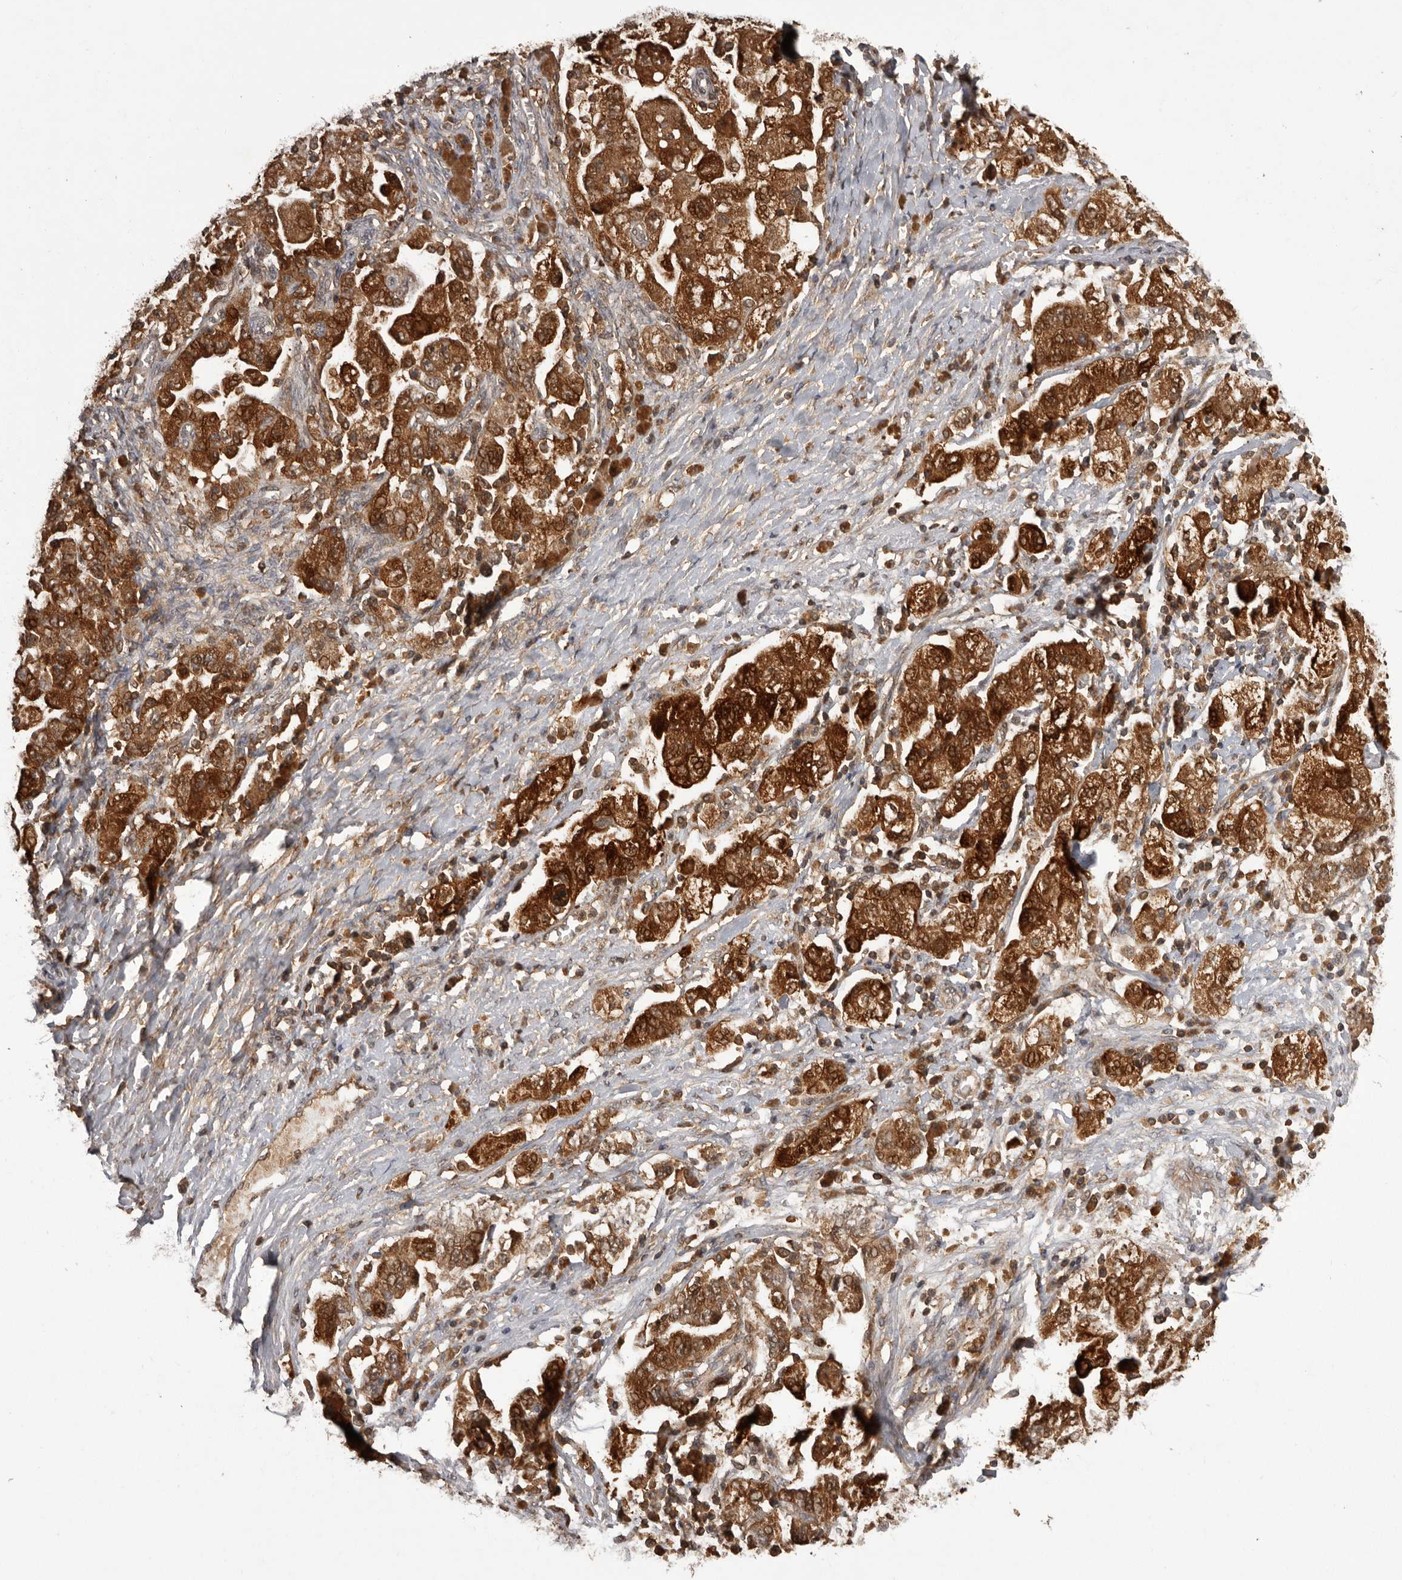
{"staining": {"intensity": "strong", "quantity": ">75%", "location": "cytoplasmic/membranous"}, "tissue": "ovarian cancer", "cell_type": "Tumor cells", "image_type": "cancer", "snomed": [{"axis": "morphology", "description": "Carcinoma, NOS"}, {"axis": "morphology", "description": "Cystadenocarcinoma, serous, NOS"}, {"axis": "topography", "description": "Ovary"}], "caption": "Immunohistochemistry of carcinoma (ovarian) shows high levels of strong cytoplasmic/membranous expression in about >75% of tumor cells.", "gene": "SLC22A3", "patient": {"sex": "female", "age": 69}}